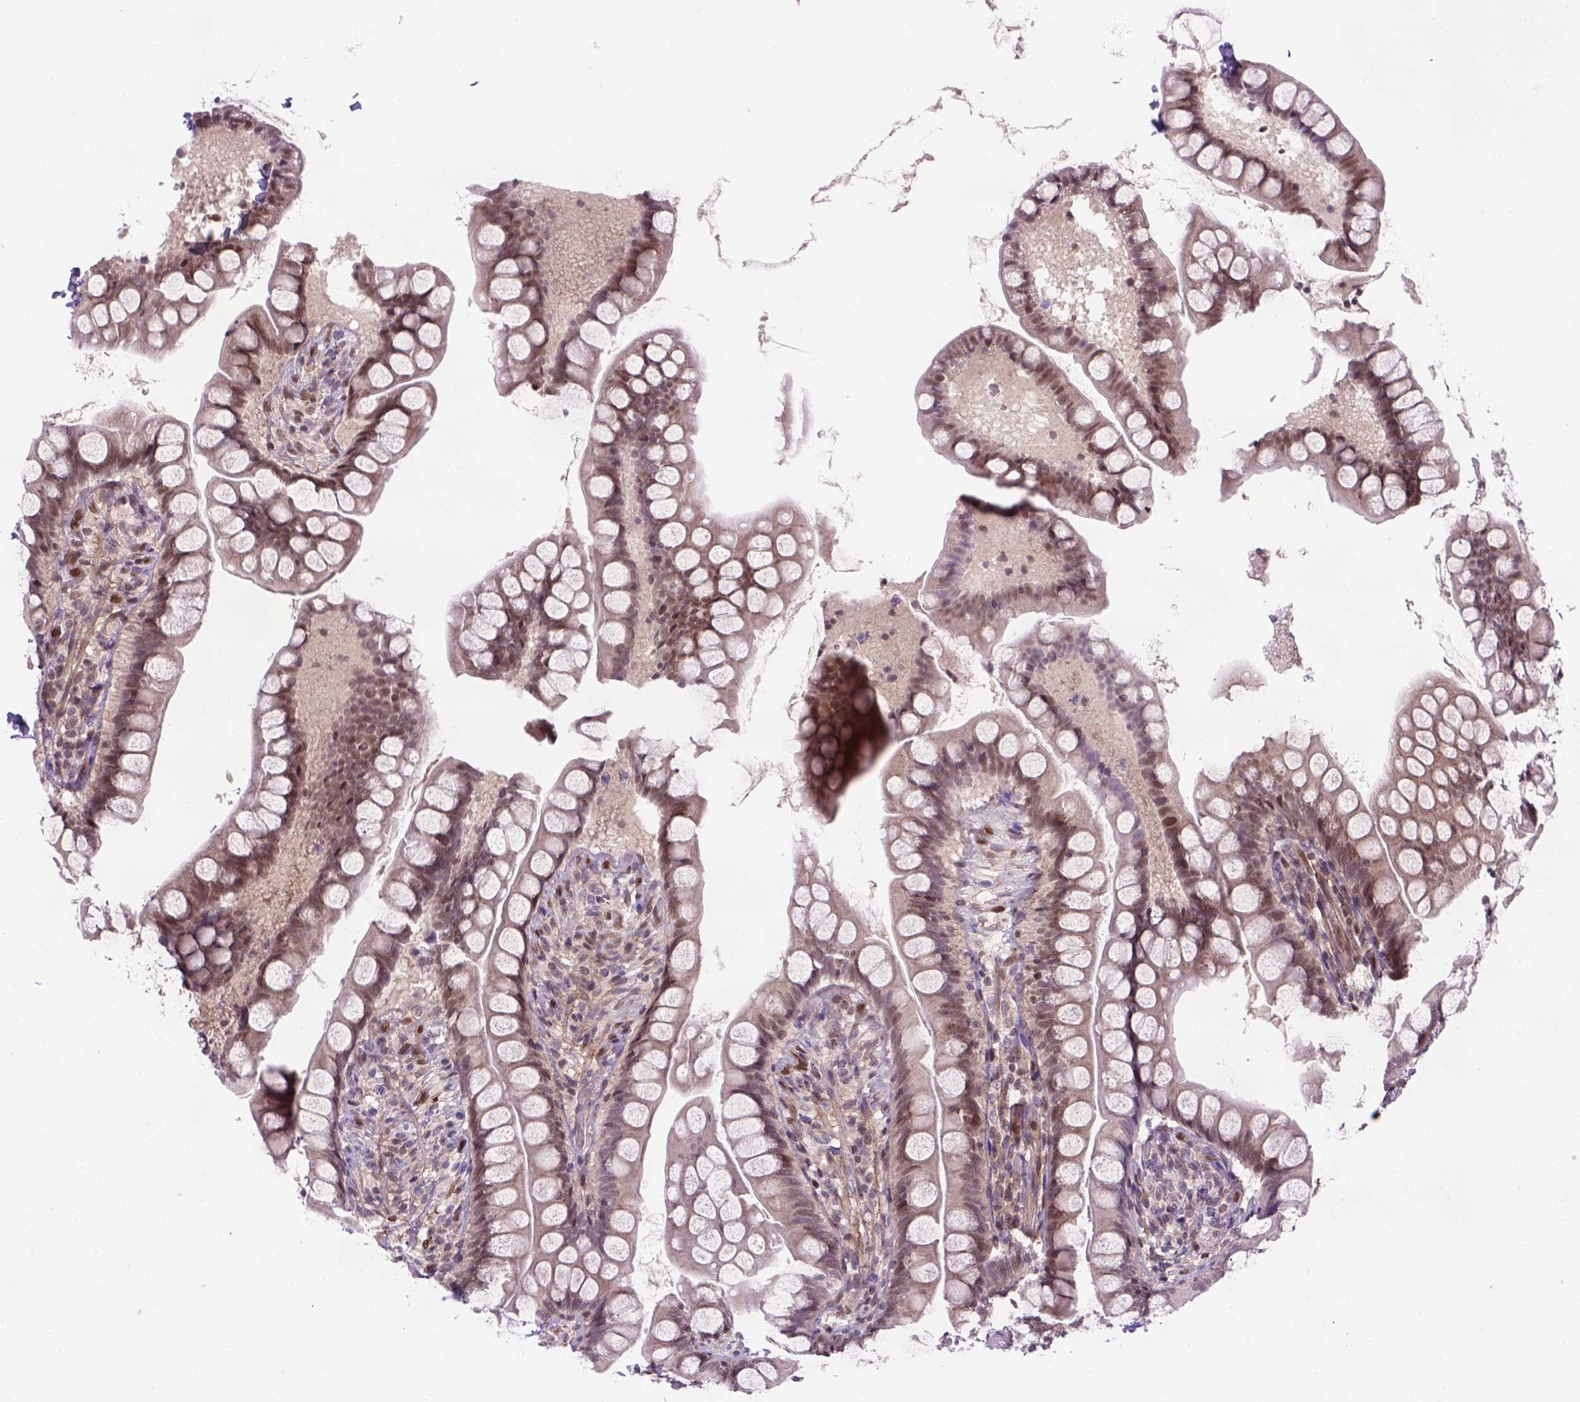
{"staining": {"intensity": "weak", "quantity": "25%-75%", "location": "nuclear"}, "tissue": "small intestine", "cell_type": "Glandular cells", "image_type": "normal", "snomed": [{"axis": "morphology", "description": "Normal tissue, NOS"}, {"axis": "topography", "description": "Small intestine"}], "caption": "A brown stain shows weak nuclear positivity of a protein in glandular cells of normal small intestine. (IHC, brightfield microscopy, high magnification).", "gene": "MGMT", "patient": {"sex": "male", "age": 70}}